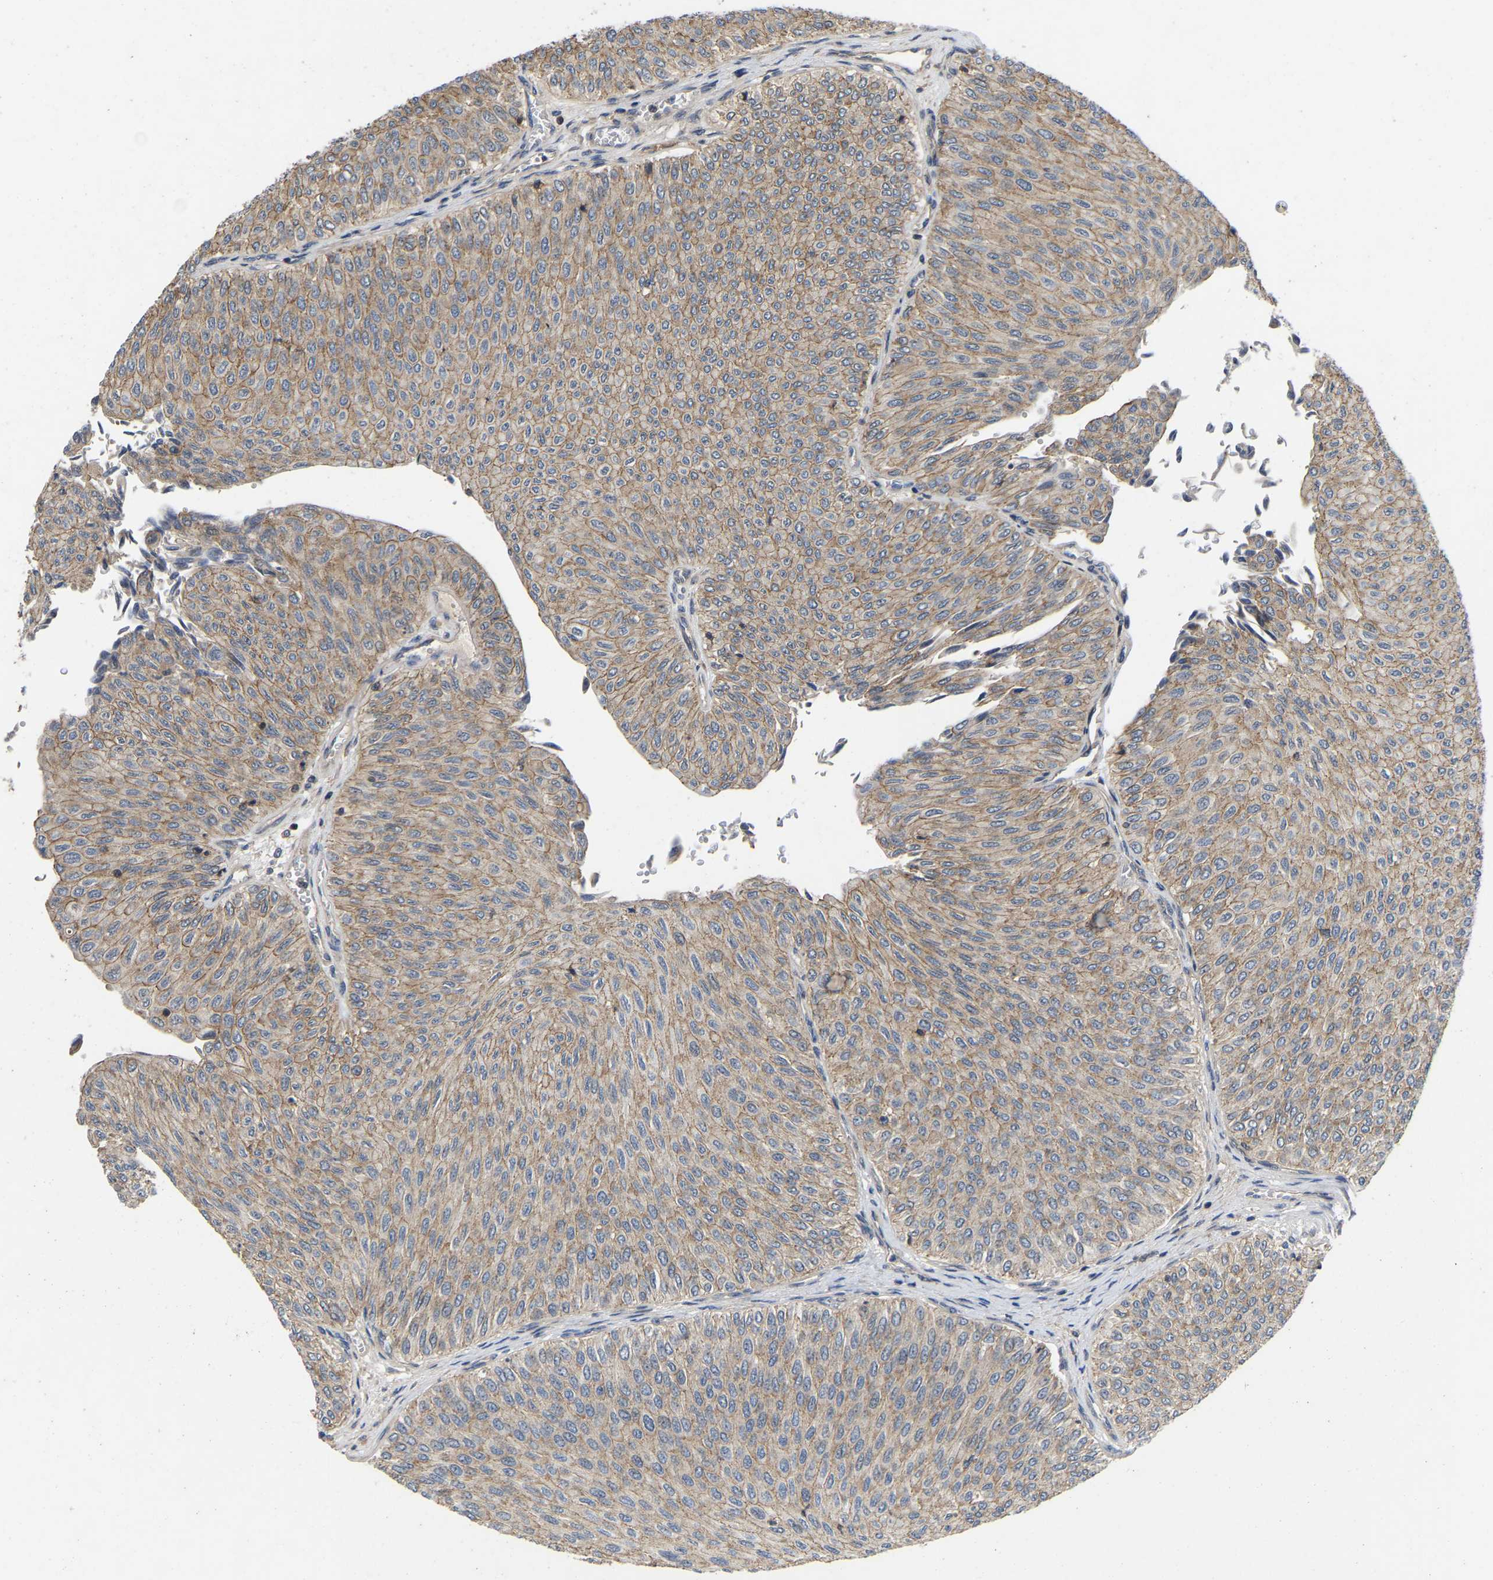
{"staining": {"intensity": "weak", "quantity": ">75%", "location": "cytoplasmic/membranous"}, "tissue": "urothelial cancer", "cell_type": "Tumor cells", "image_type": "cancer", "snomed": [{"axis": "morphology", "description": "Urothelial carcinoma, Low grade"}, {"axis": "topography", "description": "Urinary bladder"}], "caption": "Tumor cells demonstrate weak cytoplasmic/membranous staining in approximately >75% of cells in urothelial cancer. The protein is stained brown, and the nuclei are stained in blue (DAB IHC with brightfield microscopy, high magnification).", "gene": "PRDM14", "patient": {"sex": "male", "age": 78}}